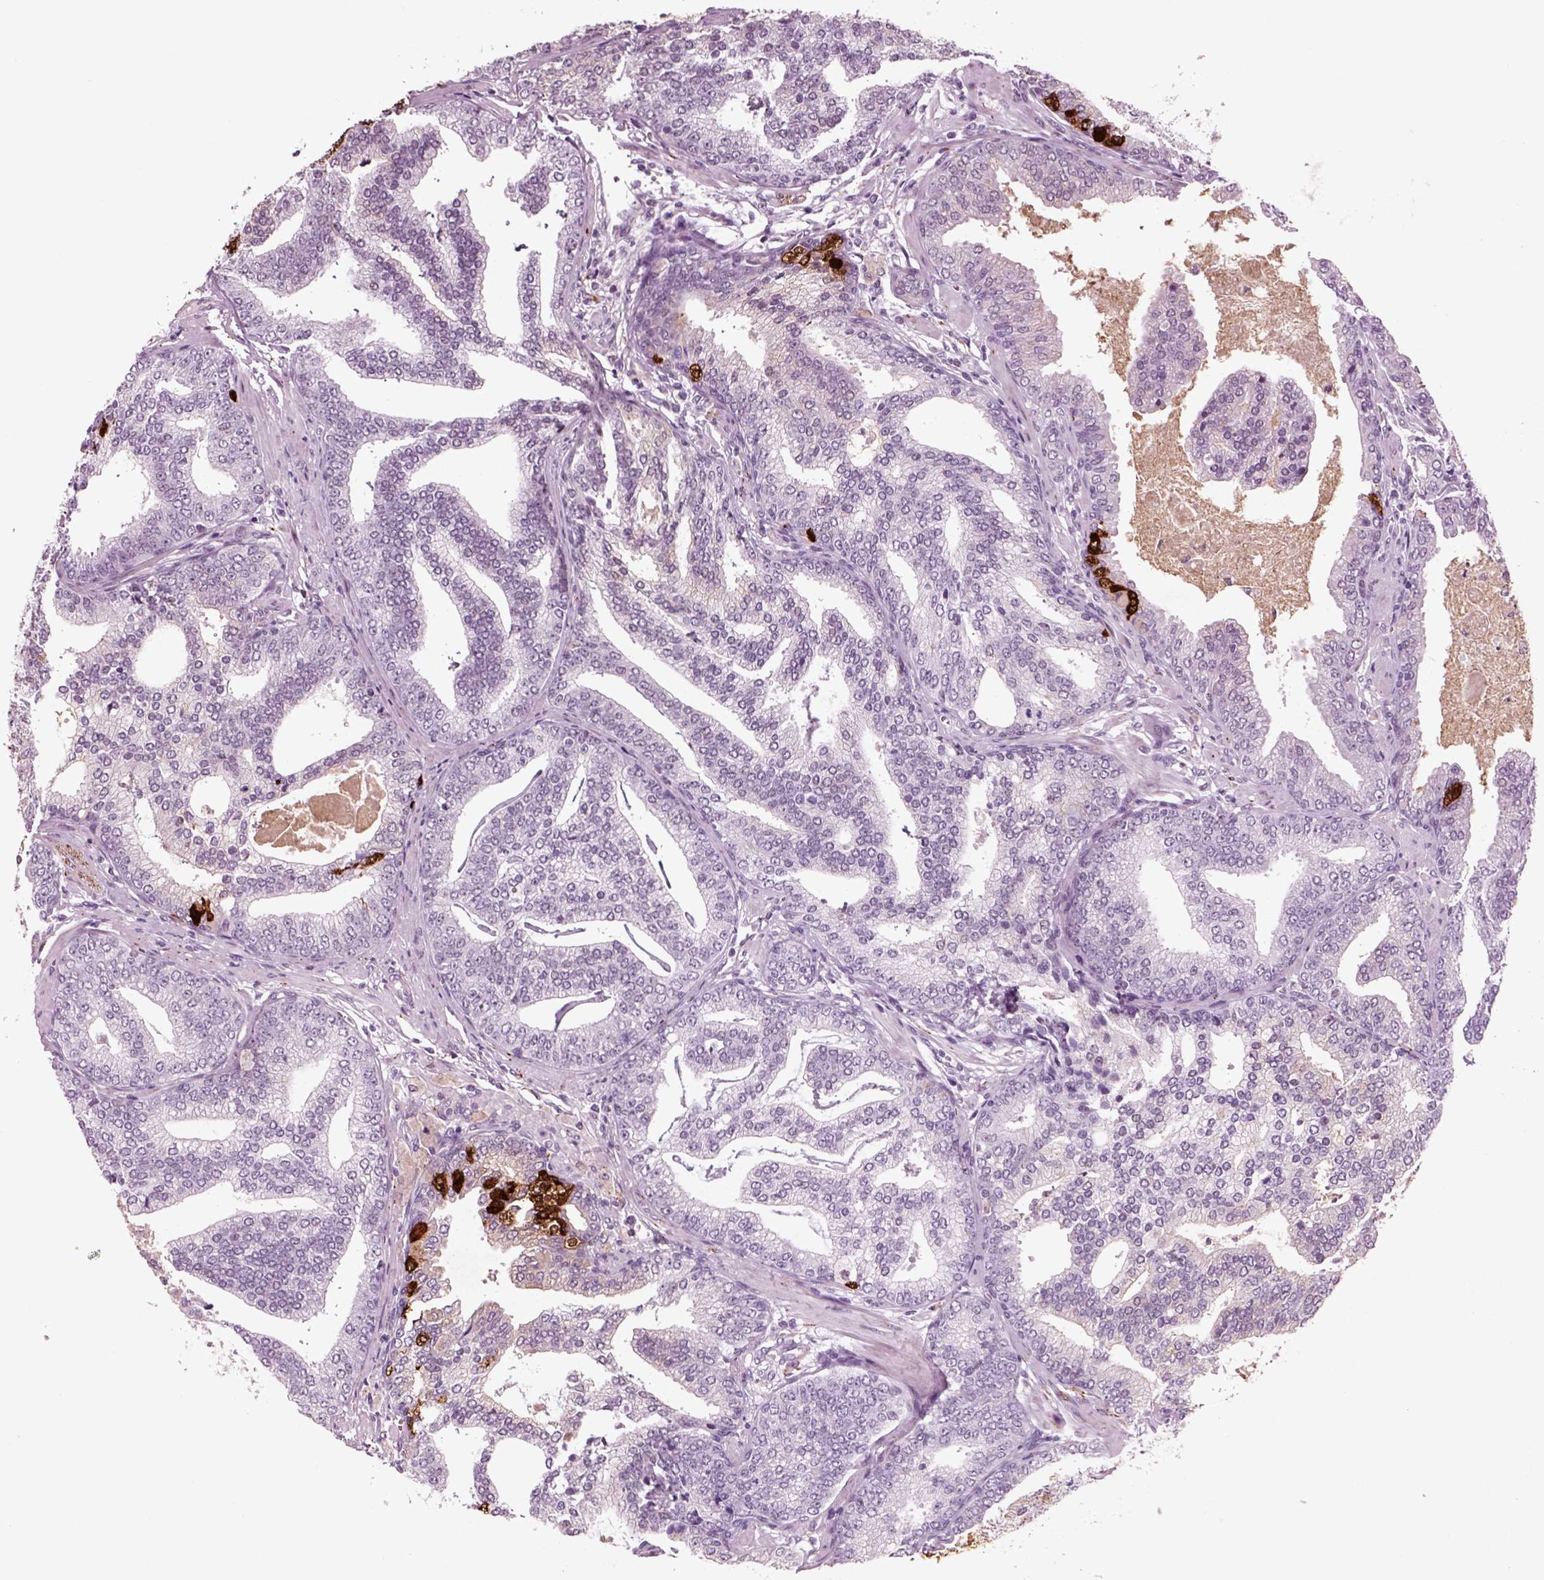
{"staining": {"intensity": "negative", "quantity": "none", "location": "none"}, "tissue": "prostate cancer", "cell_type": "Tumor cells", "image_type": "cancer", "snomed": [{"axis": "morphology", "description": "Adenocarcinoma, NOS"}, {"axis": "topography", "description": "Prostate"}], "caption": "High magnification brightfield microscopy of prostate cancer stained with DAB (3,3'-diaminobenzidine) (brown) and counterstained with hematoxylin (blue): tumor cells show no significant staining.", "gene": "CHGB", "patient": {"sex": "male", "age": 64}}